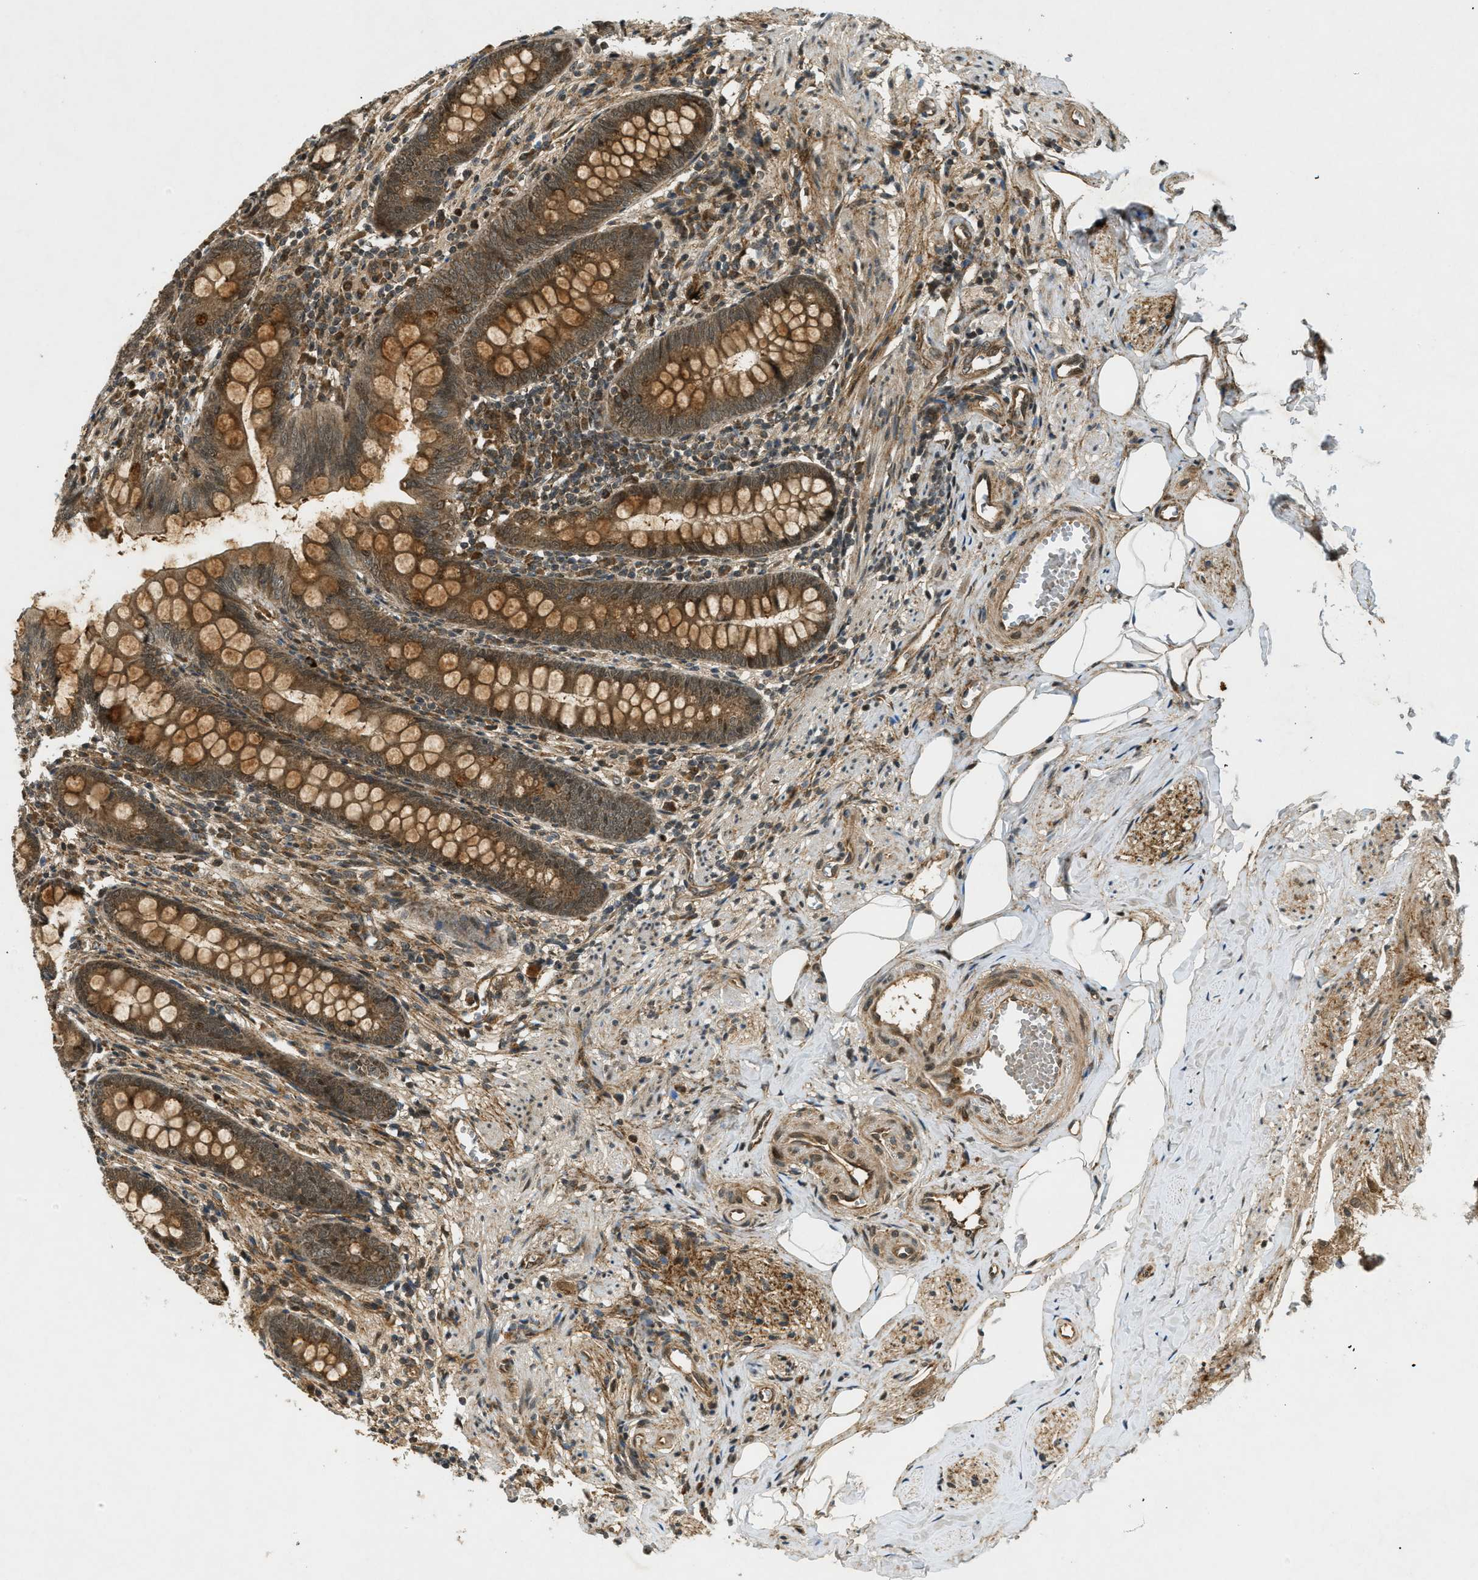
{"staining": {"intensity": "moderate", "quantity": ">75%", "location": "cytoplasmic/membranous,nuclear"}, "tissue": "appendix", "cell_type": "Glandular cells", "image_type": "normal", "snomed": [{"axis": "morphology", "description": "Normal tissue, NOS"}, {"axis": "topography", "description": "Appendix"}], "caption": "Moderate cytoplasmic/membranous,nuclear positivity for a protein is present in approximately >75% of glandular cells of unremarkable appendix using immunohistochemistry (IHC).", "gene": "EIF2AK3", "patient": {"sex": "female", "age": 77}}